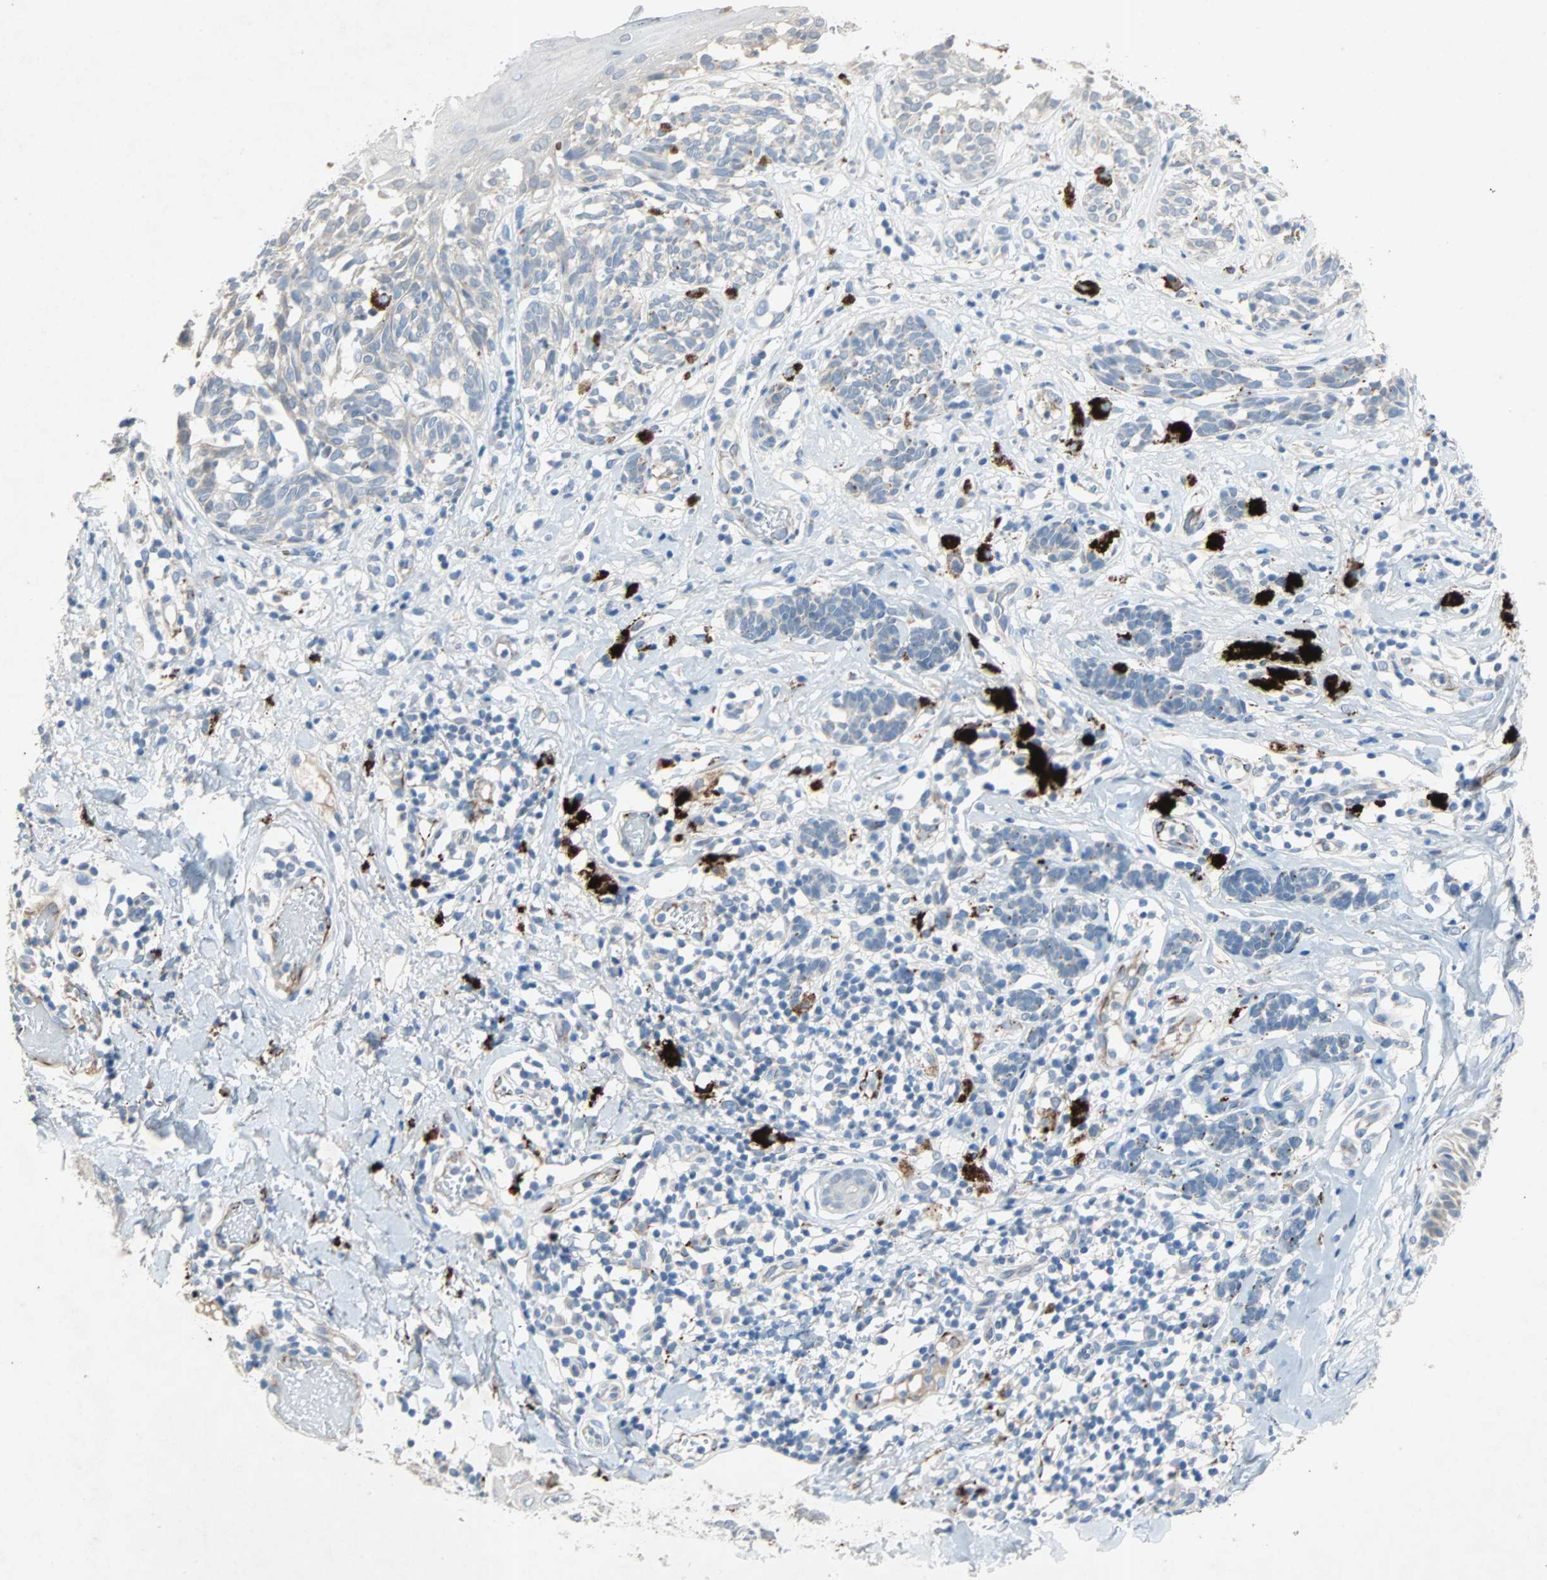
{"staining": {"intensity": "moderate", "quantity": "<25%", "location": "cytoplasmic/membranous"}, "tissue": "melanoma", "cell_type": "Tumor cells", "image_type": "cancer", "snomed": [{"axis": "morphology", "description": "Malignant melanoma, NOS"}, {"axis": "topography", "description": "Skin"}], "caption": "Human melanoma stained for a protein (brown) shows moderate cytoplasmic/membranous positive expression in about <25% of tumor cells.", "gene": "PCDHB2", "patient": {"sex": "male", "age": 64}}